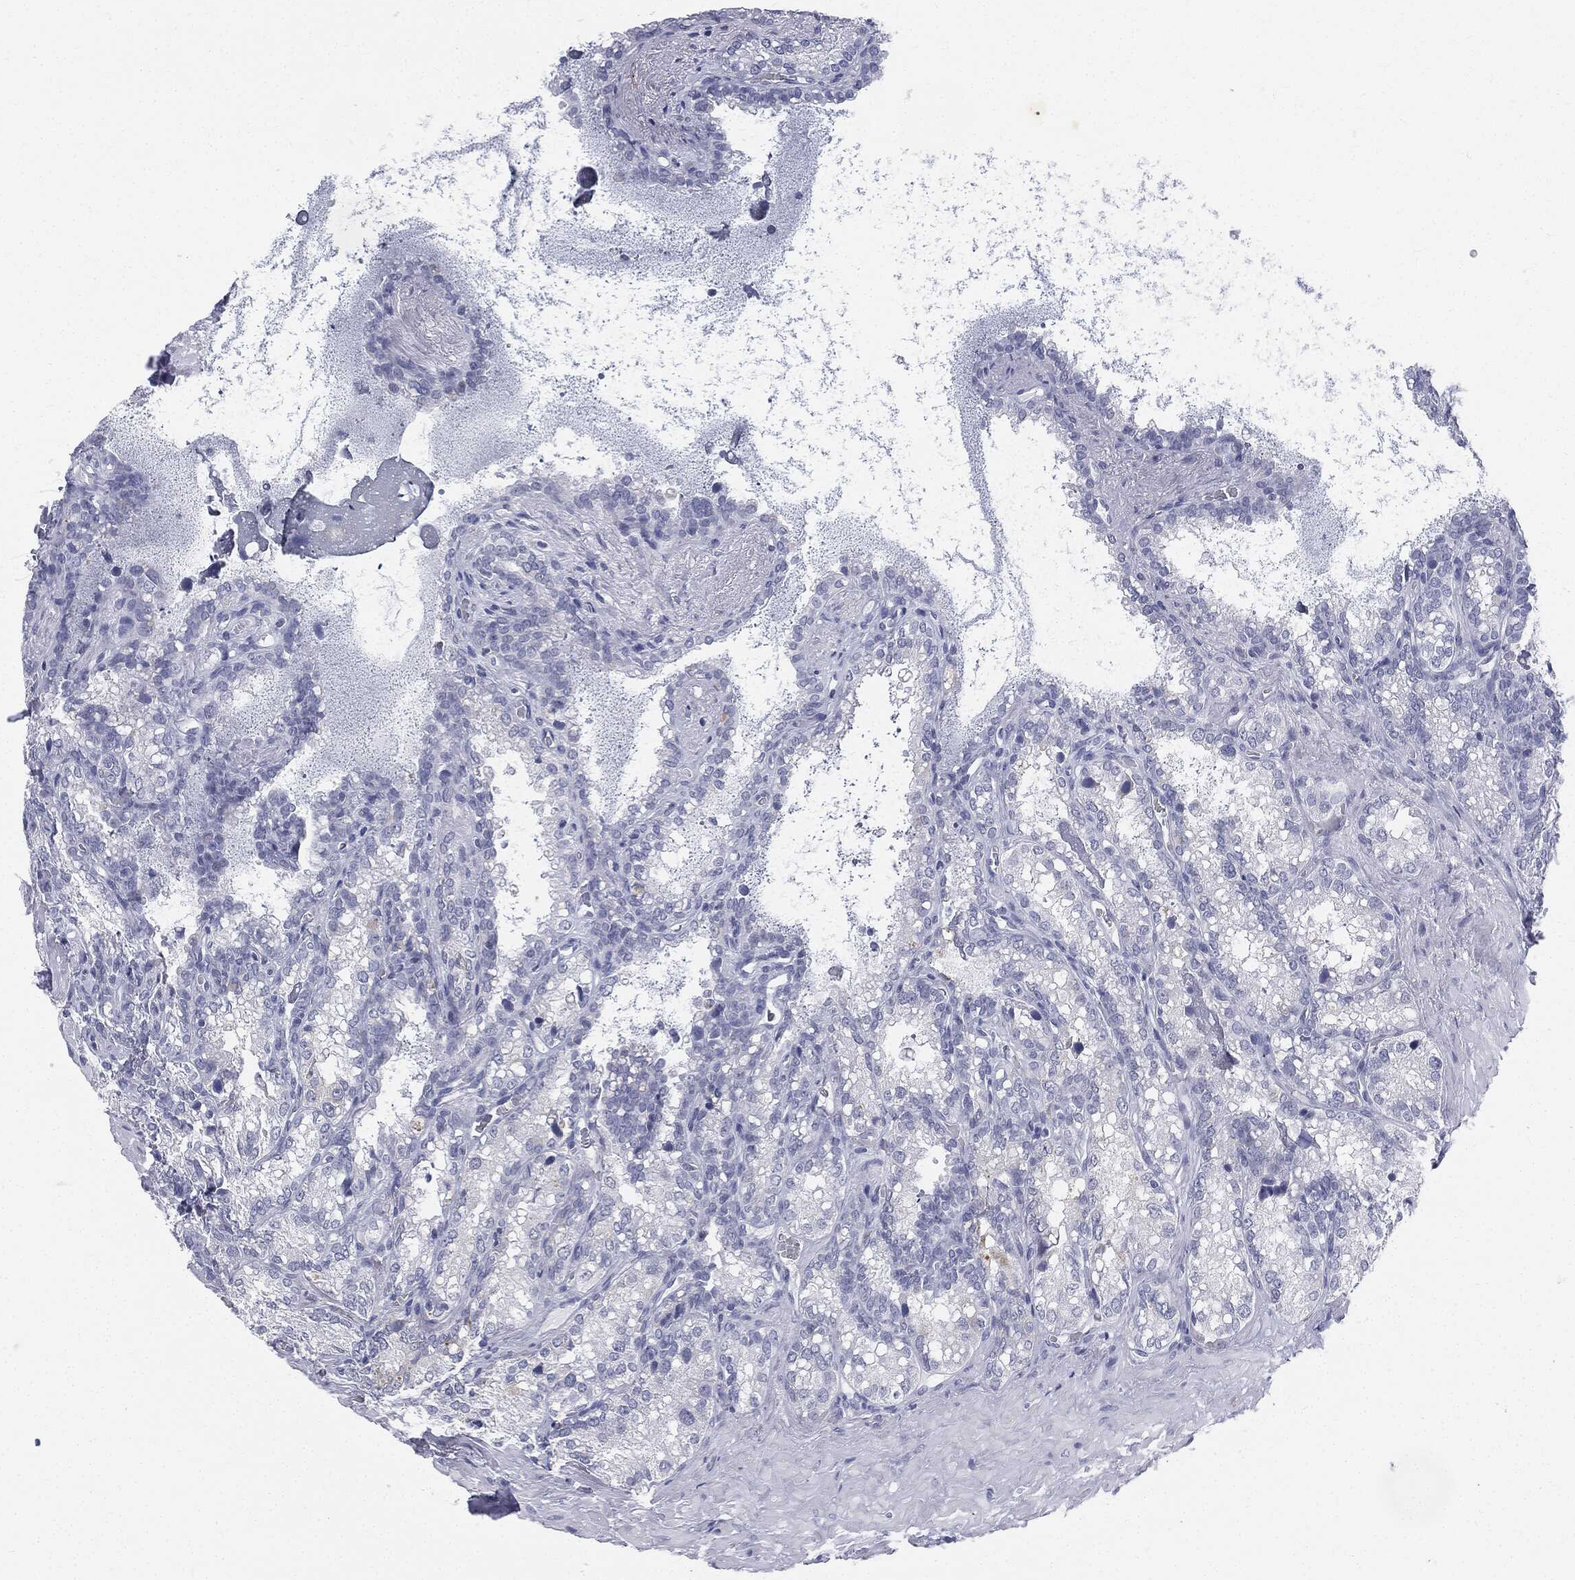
{"staining": {"intensity": "negative", "quantity": "none", "location": "none"}, "tissue": "seminal vesicle", "cell_type": "Glandular cells", "image_type": "normal", "snomed": [{"axis": "morphology", "description": "Normal tissue, NOS"}, {"axis": "topography", "description": "Seminal veicle"}], "caption": "Micrograph shows no protein expression in glandular cells of normal seminal vesicle. (DAB immunohistochemistry (IHC), high magnification).", "gene": "MLLT10", "patient": {"sex": "male", "age": 68}}